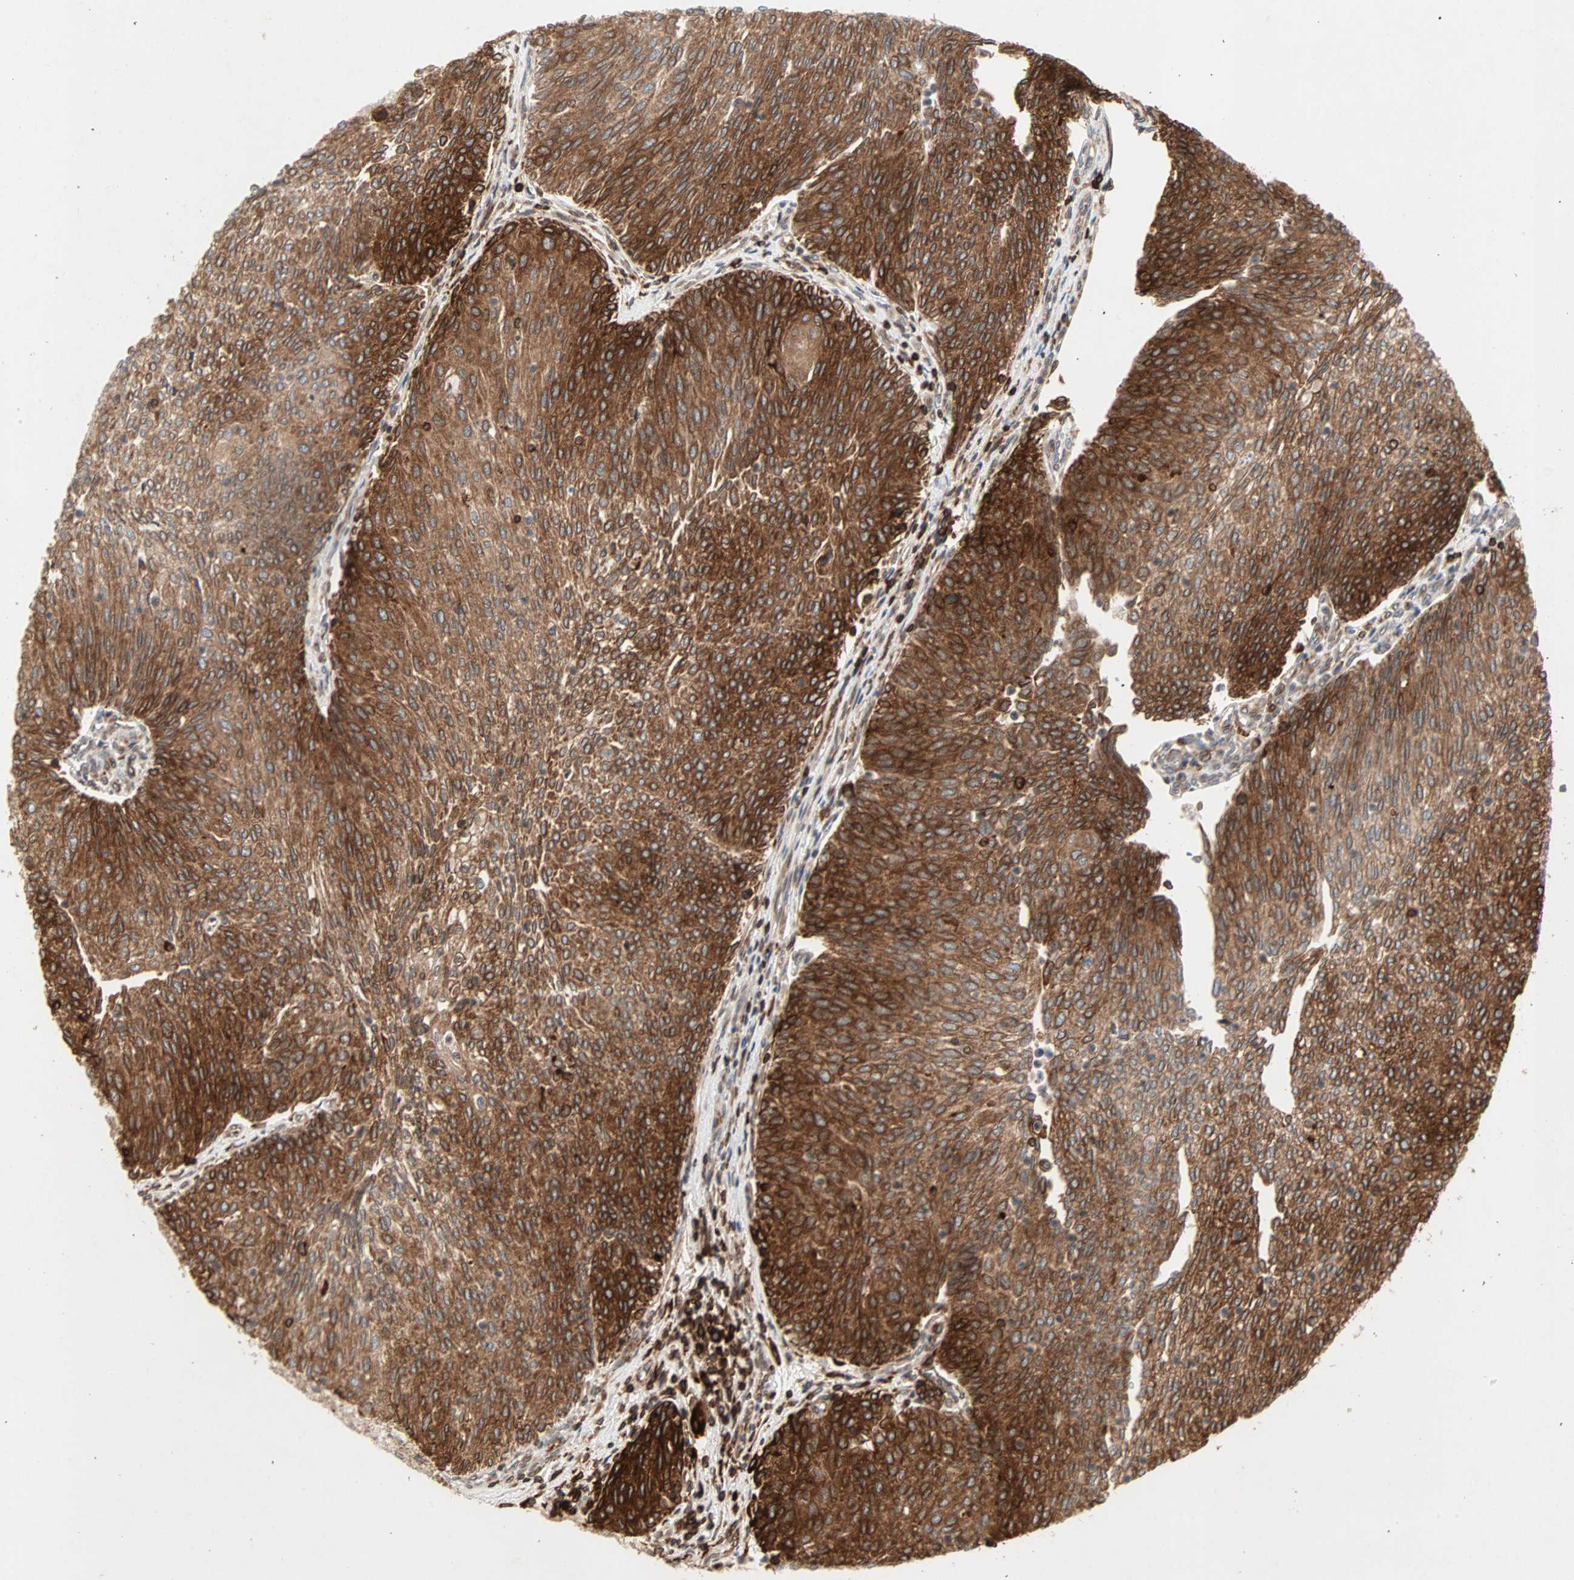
{"staining": {"intensity": "strong", "quantity": ">75%", "location": "cytoplasmic/membranous"}, "tissue": "urothelial cancer", "cell_type": "Tumor cells", "image_type": "cancer", "snomed": [{"axis": "morphology", "description": "Urothelial carcinoma, Low grade"}, {"axis": "topography", "description": "Urinary bladder"}], "caption": "Brown immunohistochemical staining in human low-grade urothelial carcinoma reveals strong cytoplasmic/membranous expression in about >75% of tumor cells. Using DAB (brown) and hematoxylin (blue) stains, captured at high magnification using brightfield microscopy.", "gene": "TAPBP", "patient": {"sex": "female", "age": 79}}